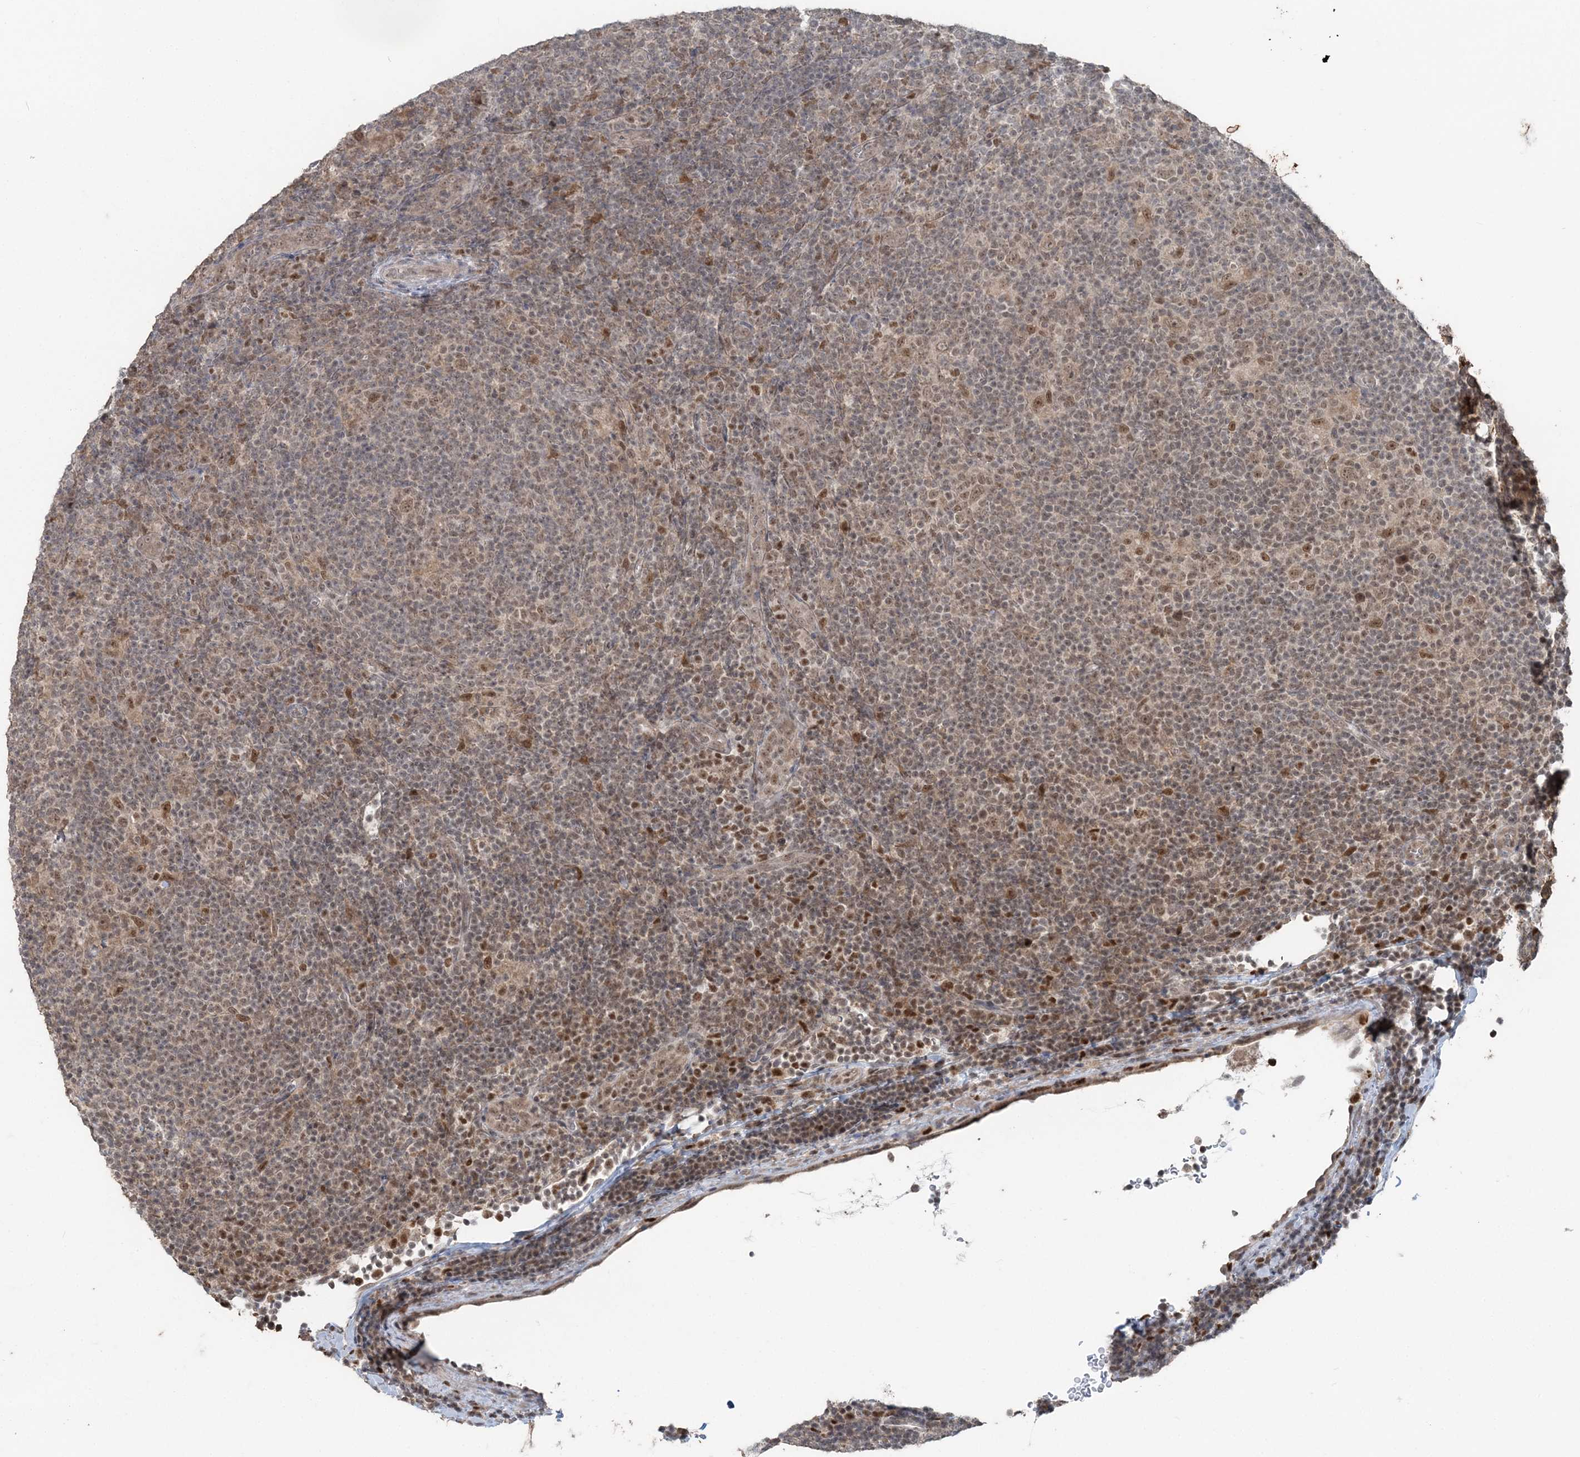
{"staining": {"intensity": "moderate", "quantity": ">75%", "location": "nuclear"}, "tissue": "lymphoma", "cell_type": "Tumor cells", "image_type": "cancer", "snomed": [{"axis": "morphology", "description": "Hodgkin's disease, NOS"}, {"axis": "topography", "description": "Lymph node"}], "caption": "Moderate nuclear protein staining is identified in approximately >75% of tumor cells in lymphoma.", "gene": "SLU7", "patient": {"sex": "female", "age": 57}}